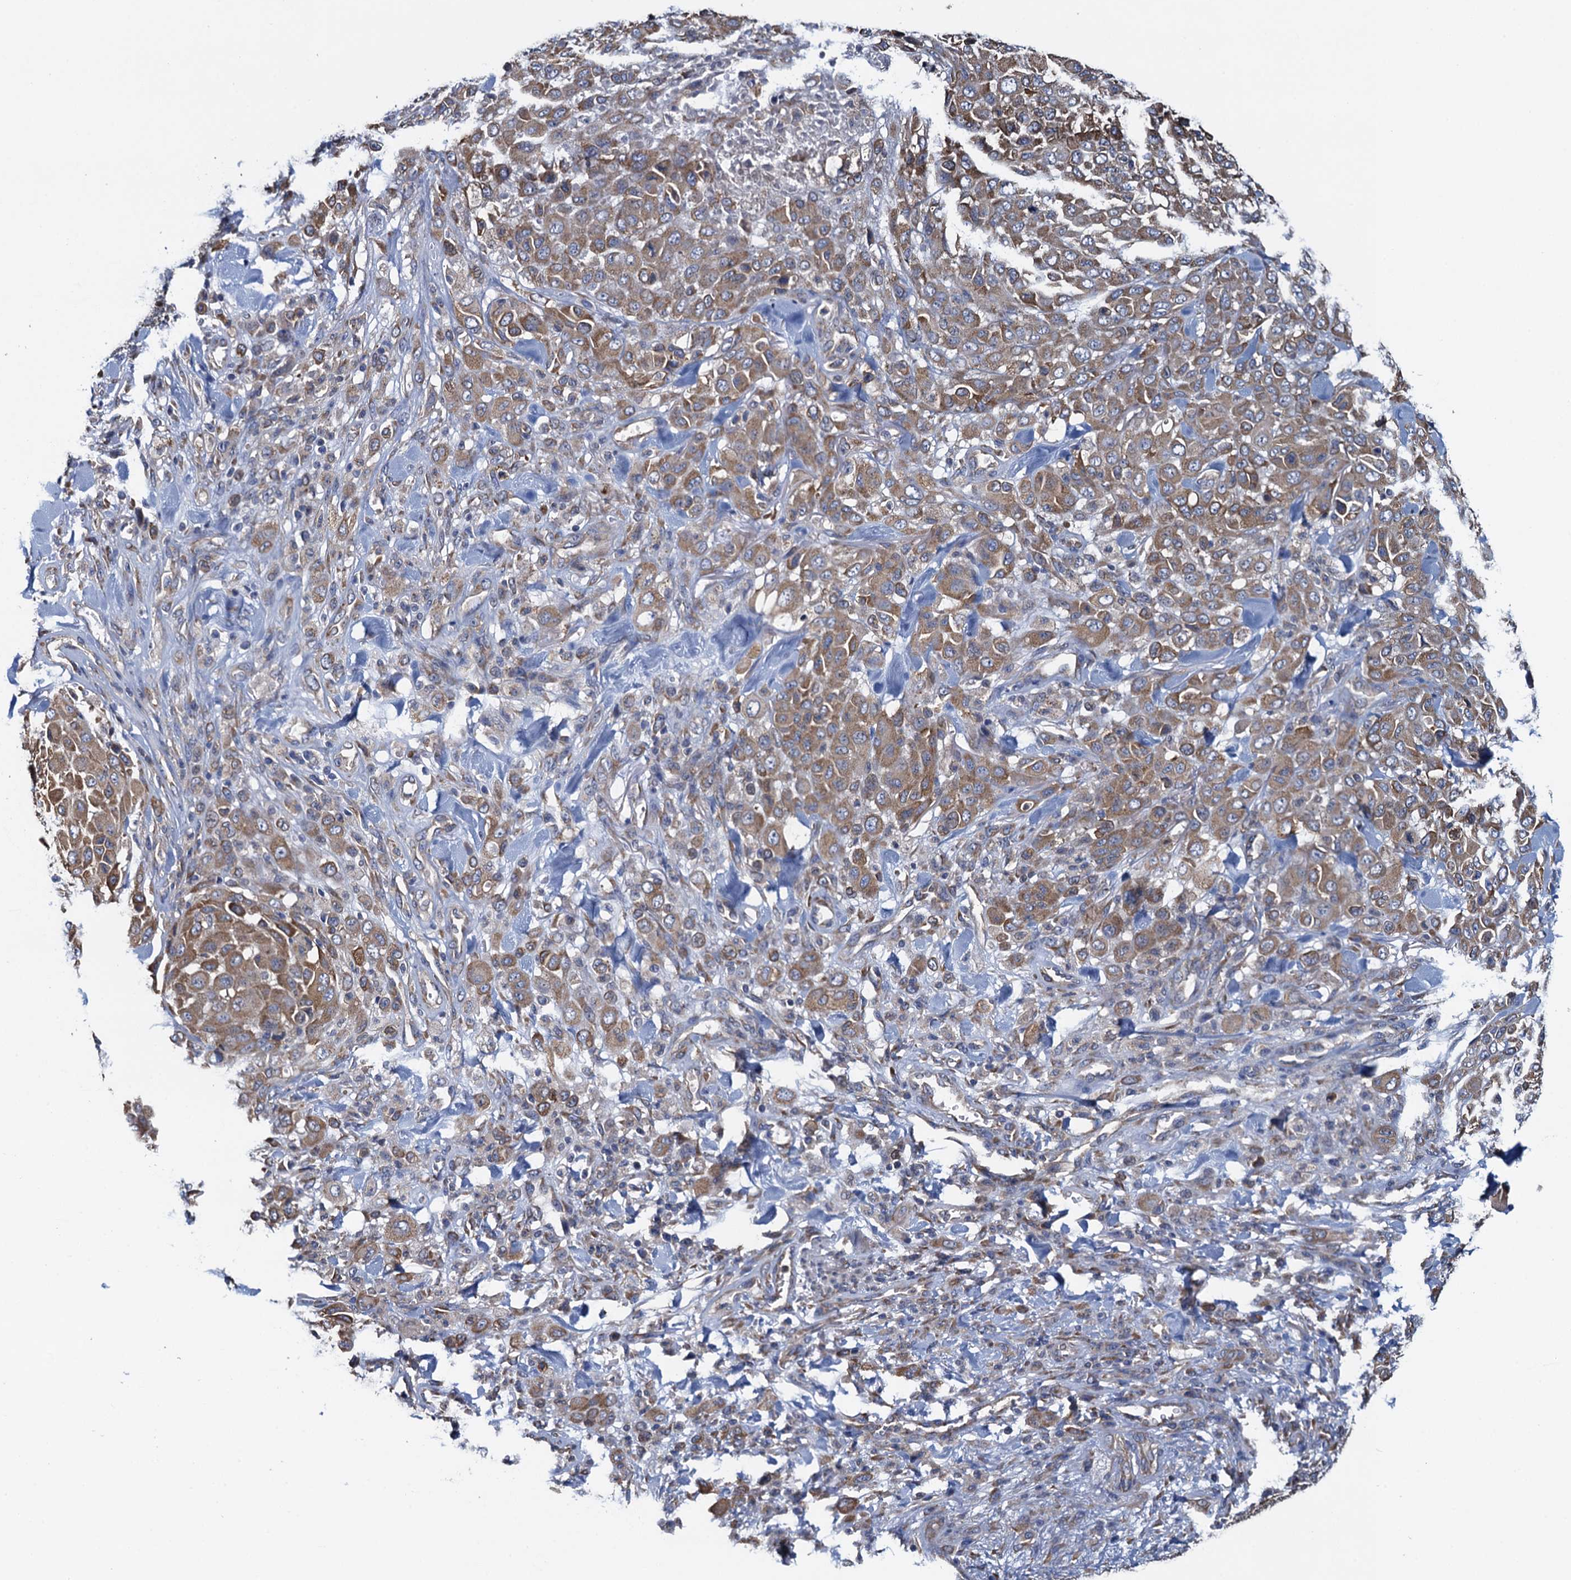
{"staining": {"intensity": "moderate", "quantity": ">75%", "location": "cytoplasmic/membranous"}, "tissue": "melanoma", "cell_type": "Tumor cells", "image_type": "cancer", "snomed": [{"axis": "morphology", "description": "Malignant melanoma, Metastatic site"}, {"axis": "topography", "description": "Skin"}], "caption": "IHC of malignant melanoma (metastatic site) shows medium levels of moderate cytoplasmic/membranous expression in about >75% of tumor cells.", "gene": "ADCY9", "patient": {"sex": "female", "age": 81}}